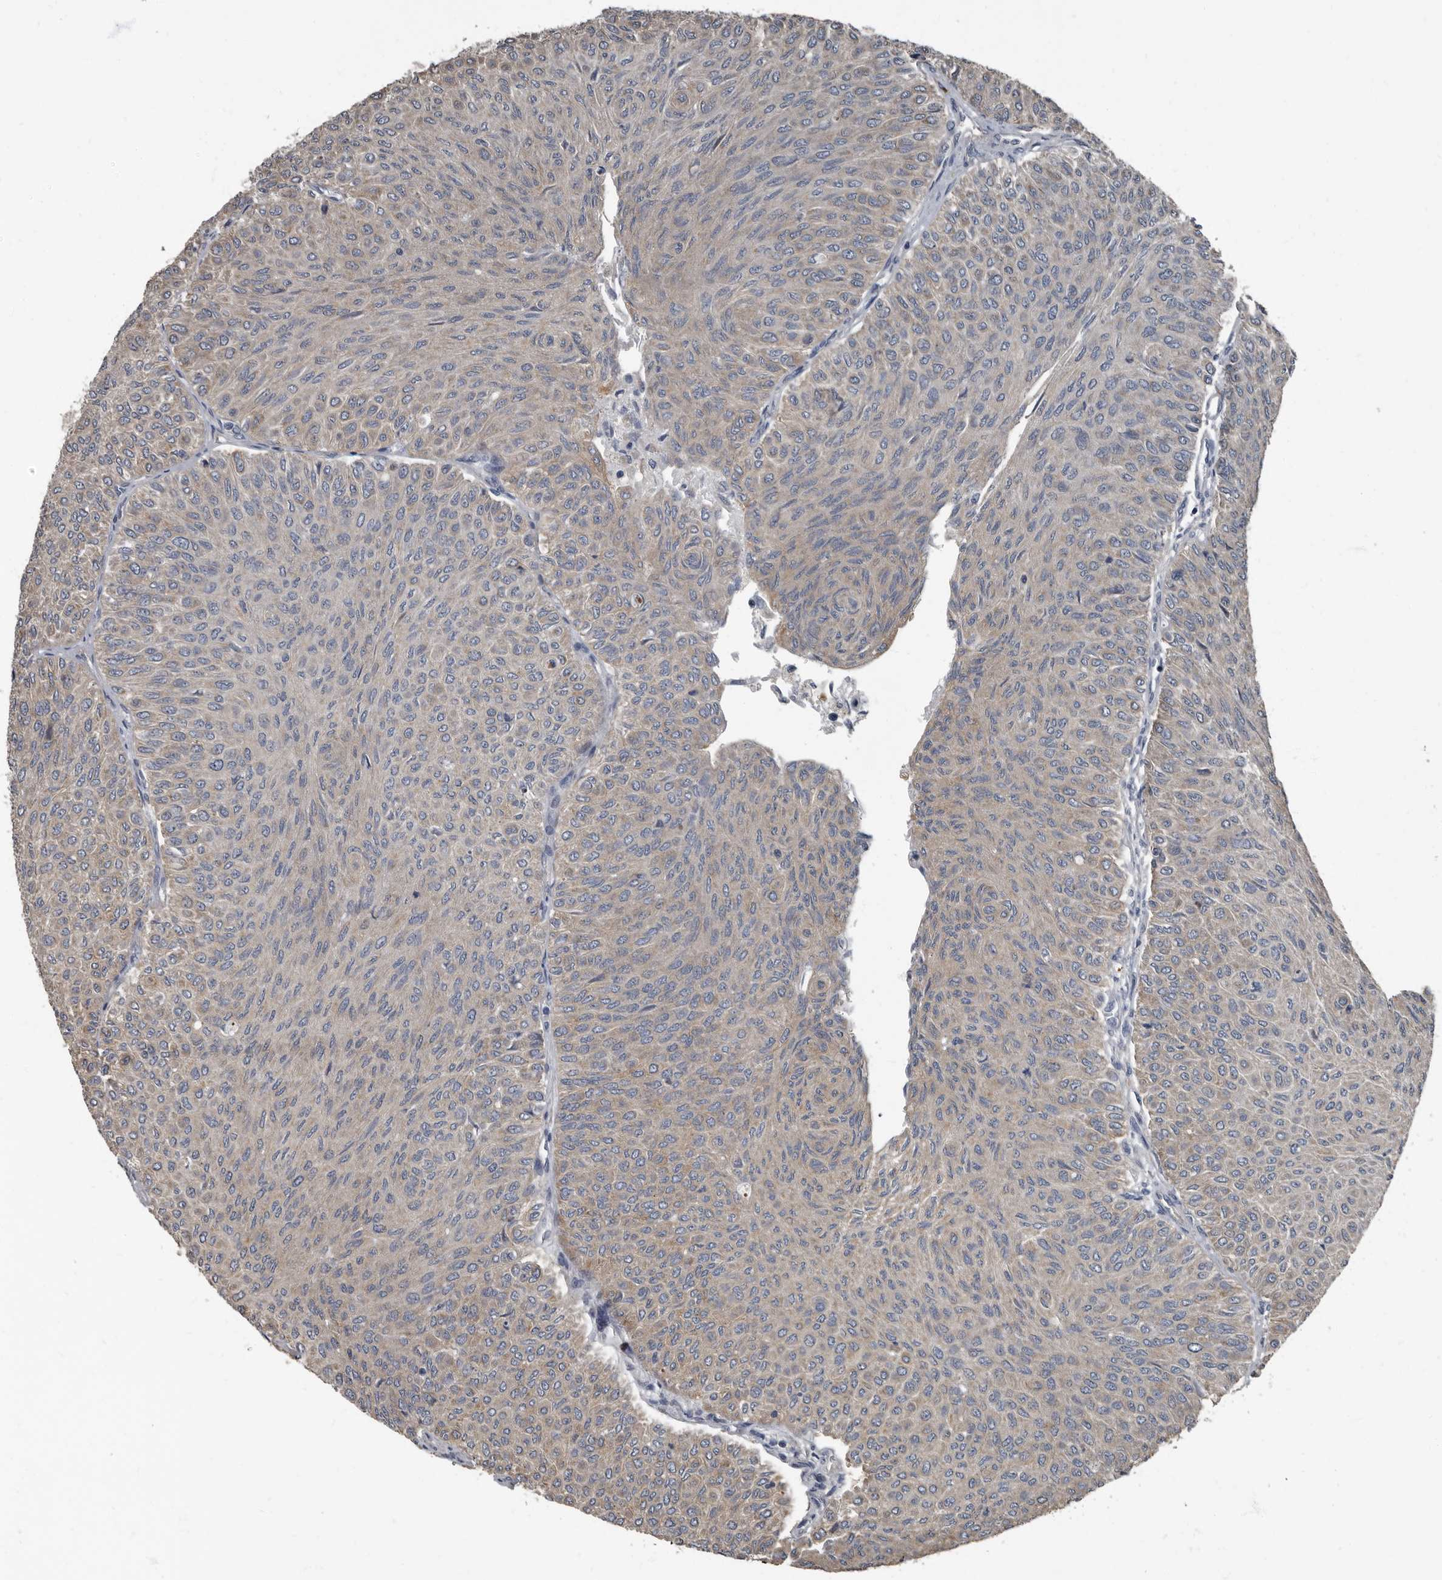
{"staining": {"intensity": "weak", "quantity": "<25%", "location": "cytoplasmic/membranous"}, "tissue": "urothelial cancer", "cell_type": "Tumor cells", "image_type": "cancer", "snomed": [{"axis": "morphology", "description": "Urothelial carcinoma, Low grade"}, {"axis": "topography", "description": "Urinary bladder"}], "caption": "Human urothelial cancer stained for a protein using immunohistochemistry displays no expression in tumor cells.", "gene": "TPD52L1", "patient": {"sex": "male", "age": 78}}